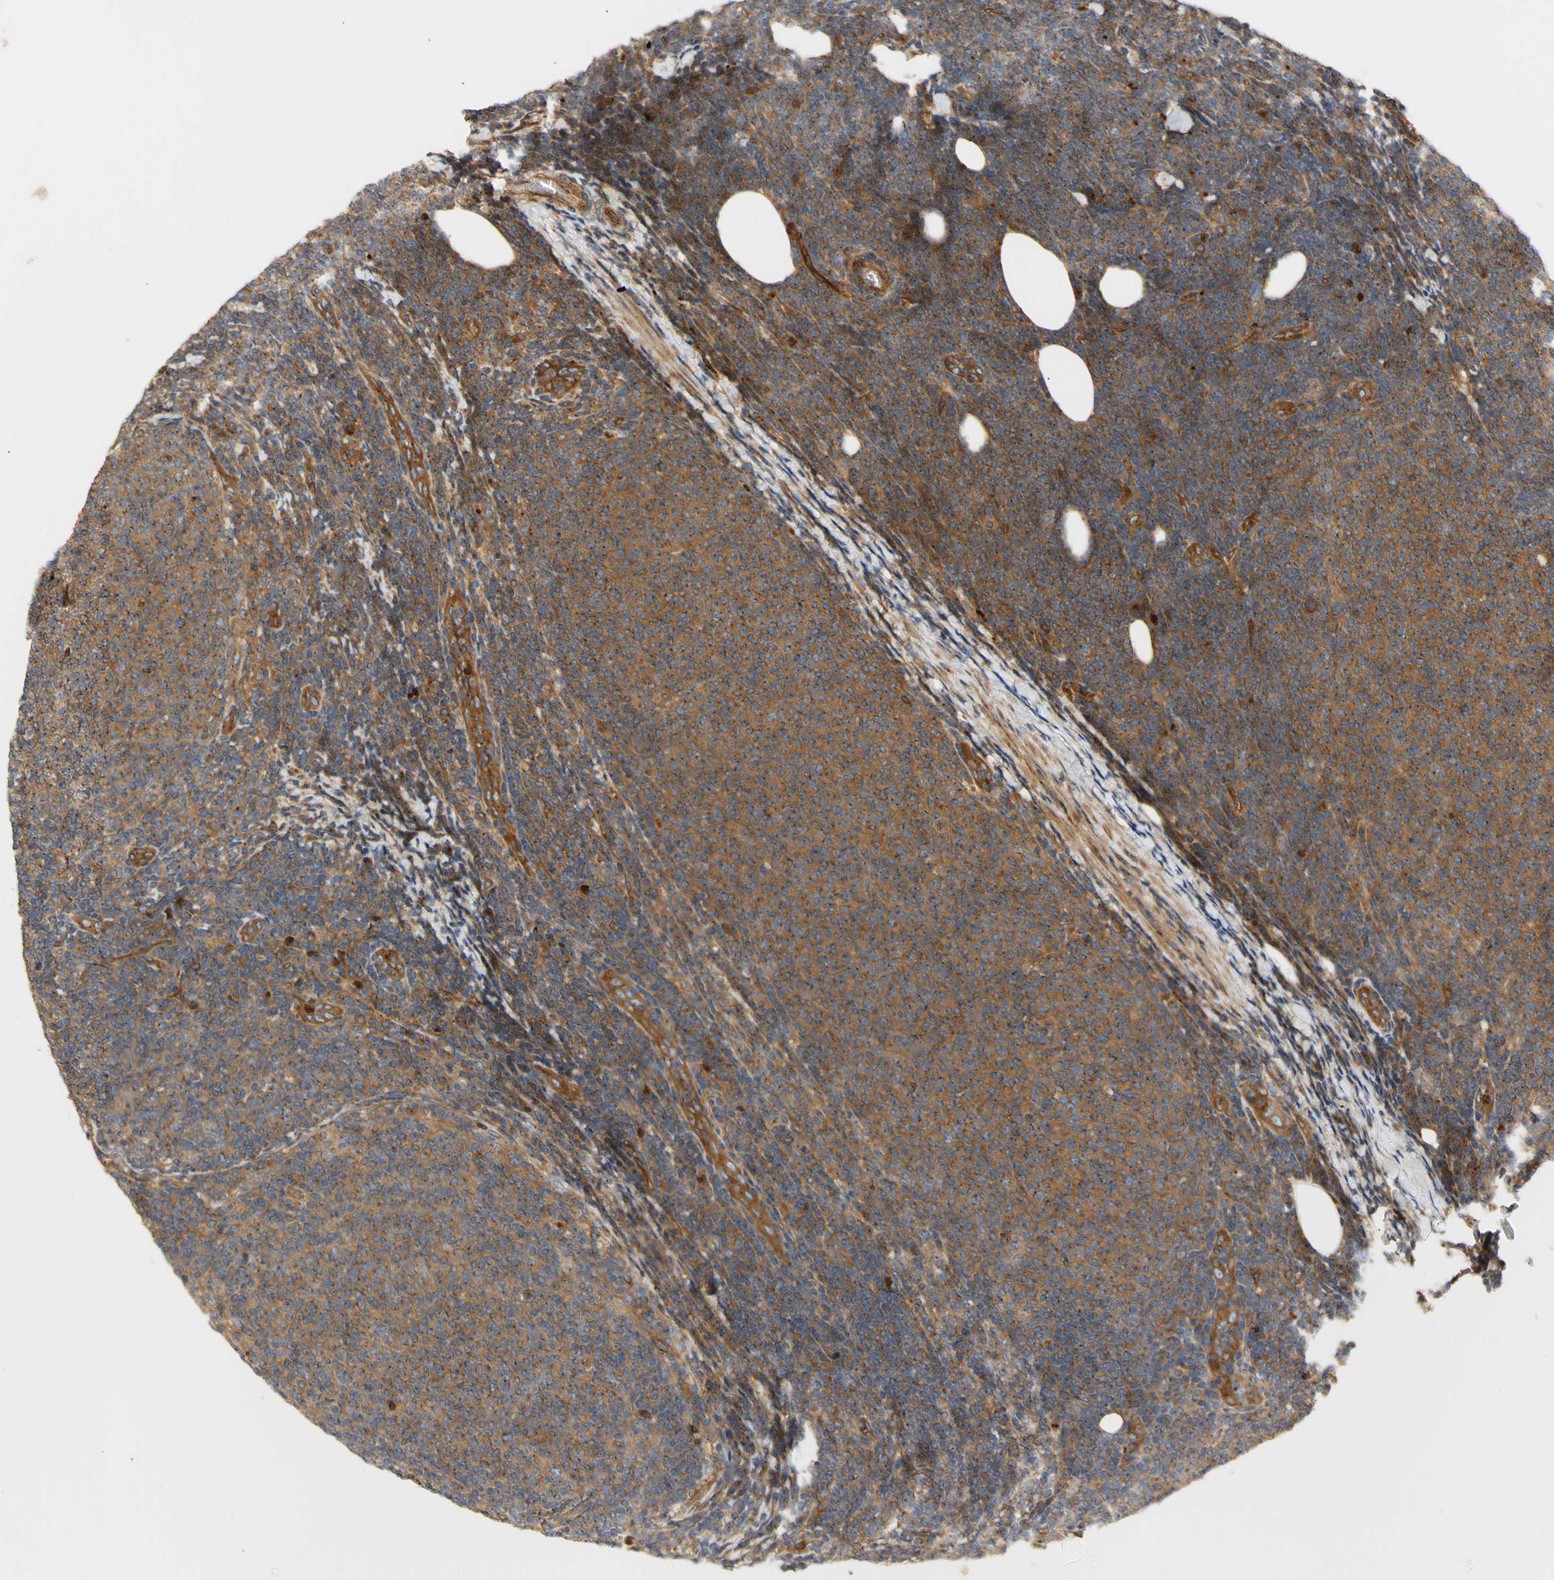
{"staining": {"intensity": "moderate", "quantity": ">75%", "location": "cytoplasmic/membranous"}, "tissue": "lymphoma", "cell_type": "Tumor cells", "image_type": "cancer", "snomed": [{"axis": "morphology", "description": "Malignant lymphoma, non-Hodgkin's type, Low grade"}, {"axis": "topography", "description": "Lymph node"}], "caption": "Lymphoma was stained to show a protein in brown. There is medium levels of moderate cytoplasmic/membranous expression in approximately >75% of tumor cells.", "gene": "TUBG2", "patient": {"sex": "male", "age": 66}}